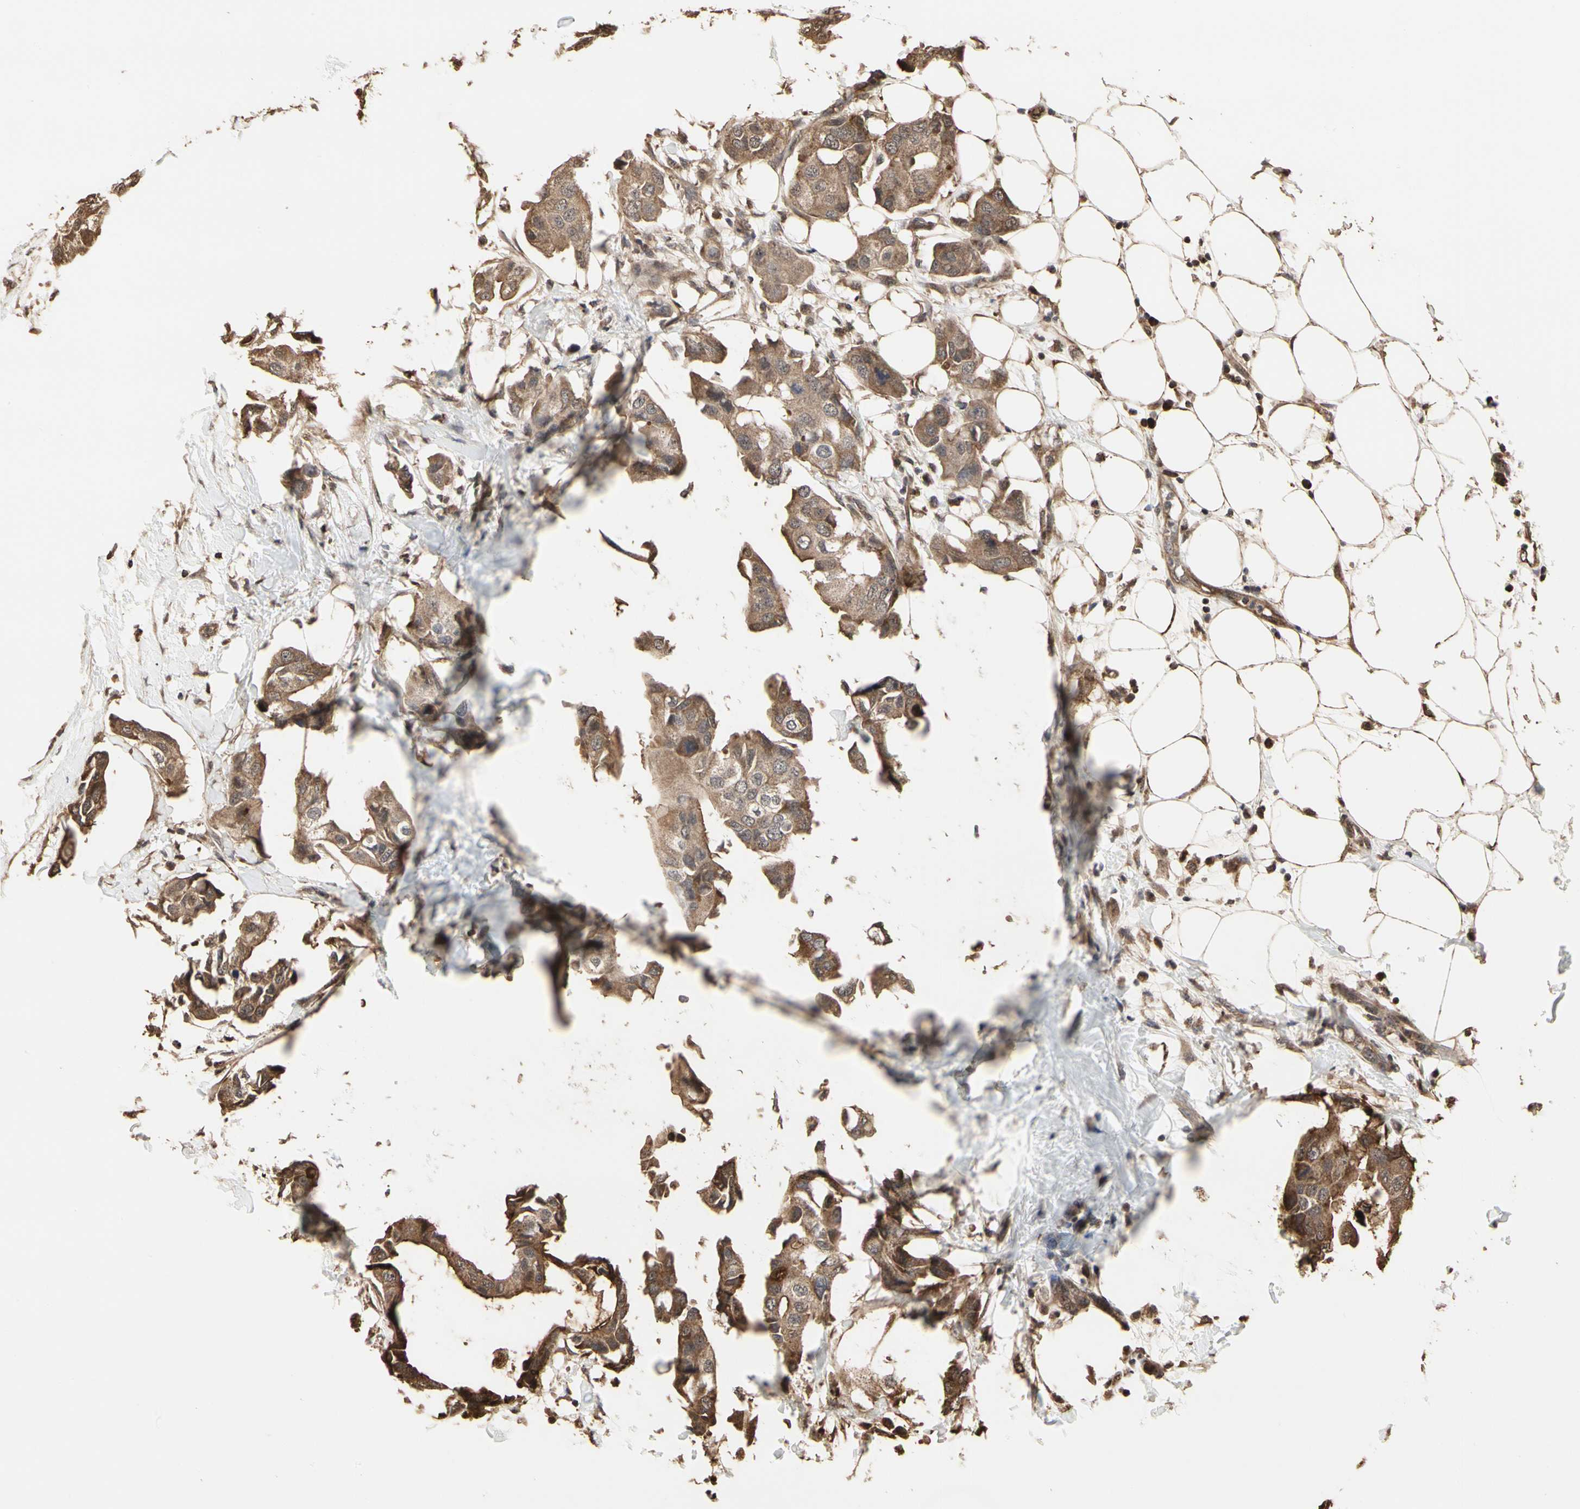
{"staining": {"intensity": "moderate", "quantity": ">75%", "location": "cytoplasmic/membranous"}, "tissue": "breast cancer", "cell_type": "Tumor cells", "image_type": "cancer", "snomed": [{"axis": "morphology", "description": "Duct carcinoma"}, {"axis": "topography", "description": "Breast"}], "caption": "Intraductal carcinoma (breast) was stained to show a protein in brown. There is medium levels of moderate cytoplasmic/membranous expression in approximately >75% of tumor cells.", "gene": "TAOK1", "patient": {"sex": "female", "age": 40}}